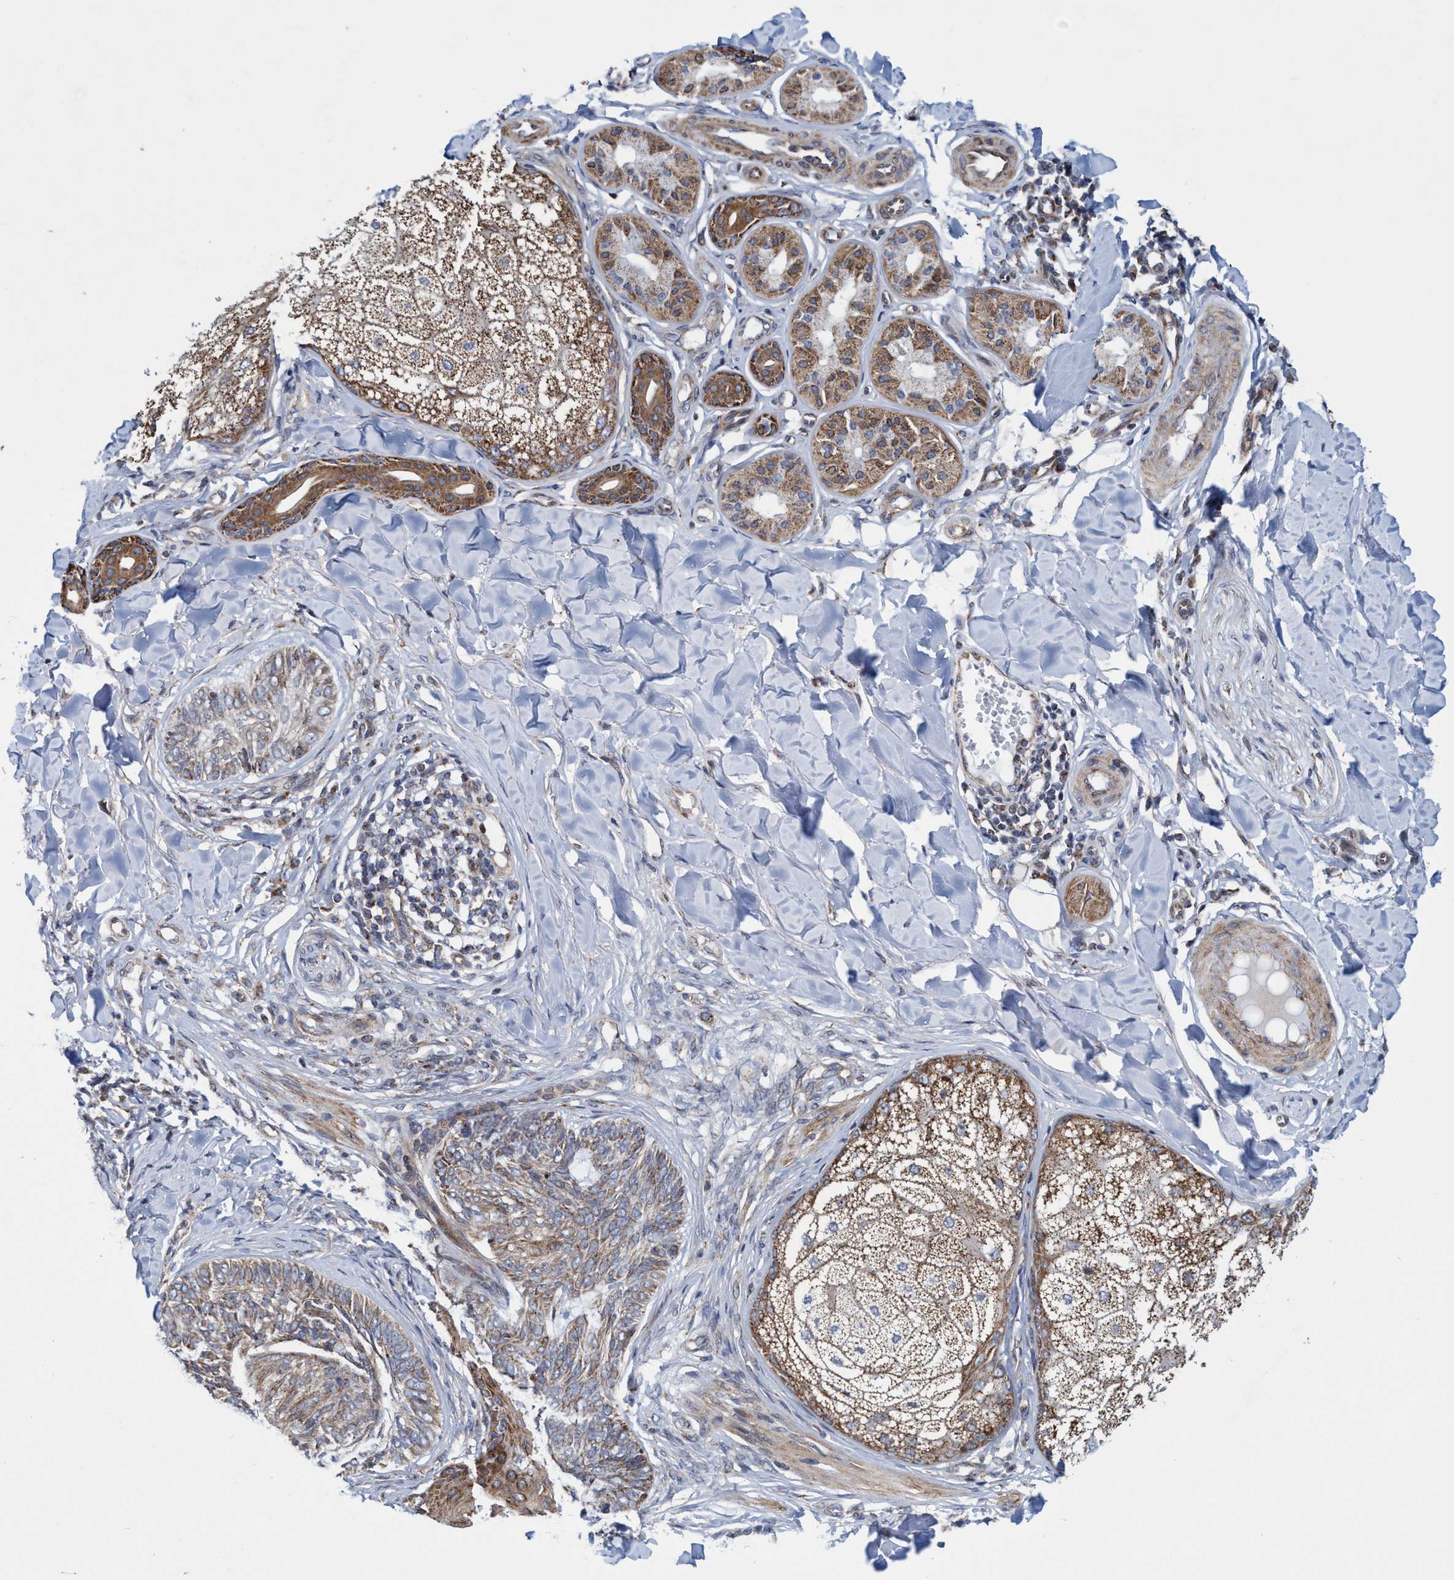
{"staining": {"intensity": "moderate", "quantity": ">75%", "location": "cytoplasmic/membranous"}, "tissue": "skin cancer", "cell_type": "Tumor cells", "image_type": "cancer", "snomed": [{"axis": "morphology", "description": "Basal cell carcinoma"}, {"axis": "topography", "description": "Skin"}], "caption": "Human skin cancer (basal cell carcinoma) stained with a brown dye demonstrates moderate cytoplasmic/membranous positive positivity in approximately >75% of tumor cells.", "gene": "POLR1F", "patient": {"sex": "male", "age": 43}}